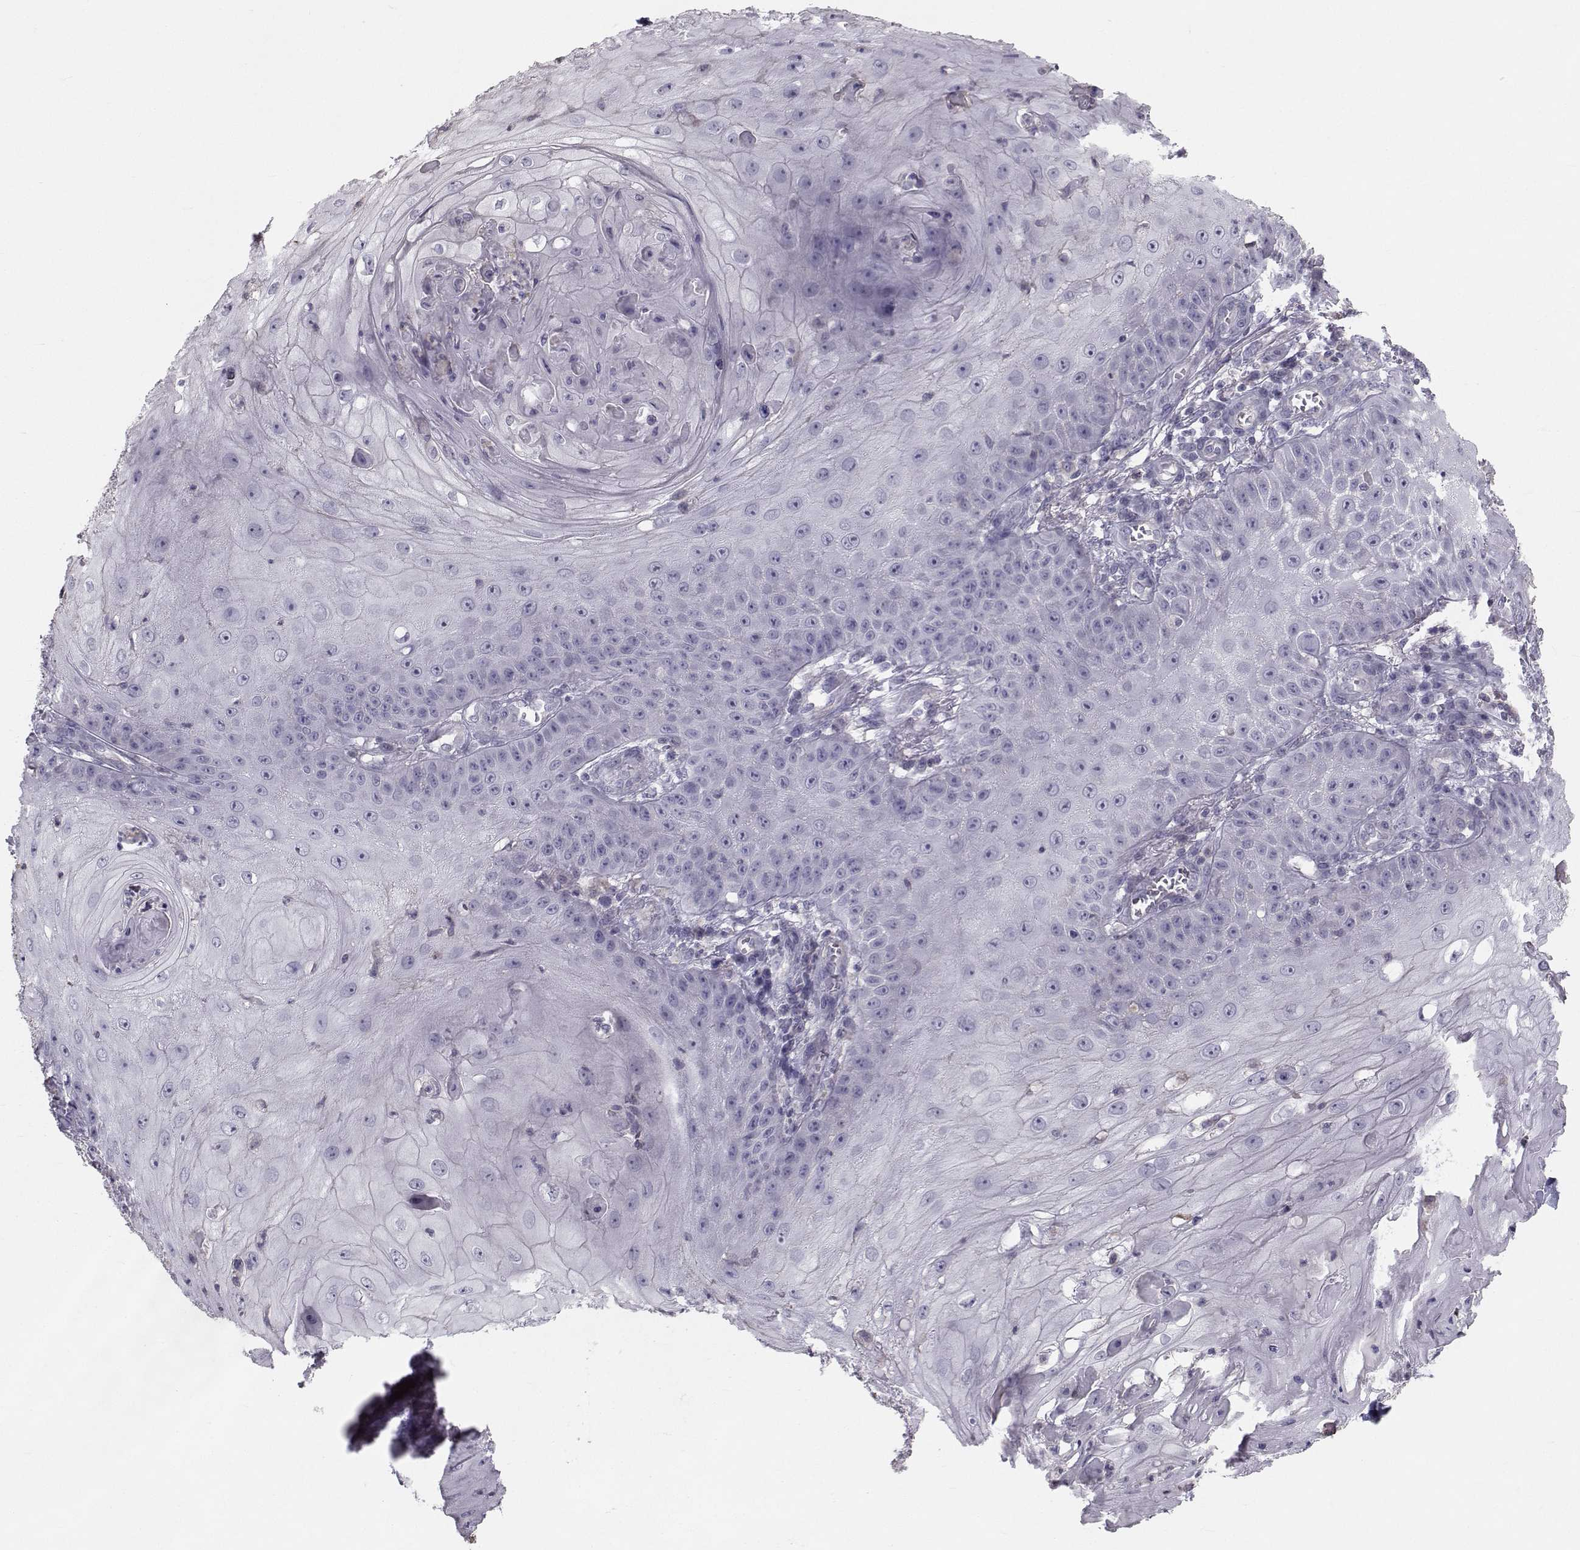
{"staining": {"intensity": "negative", "quantity": "none", "location": "none"}, "tissue": "skin cancer", "cell_type": "Tumor cells", "image_type": "cancer", "snomed": [{"axis": "morphology", "description": "Squamous cell carcinoma, NOS"}, {"axis": "topography", "description": "Skin"}], "caption": "The photomicrograph shows no significant positivity in tumor cells of skin squamous cell carcinoma.", "gene": "GARIN3", "patient": {"sex": "male", "age": 70}}